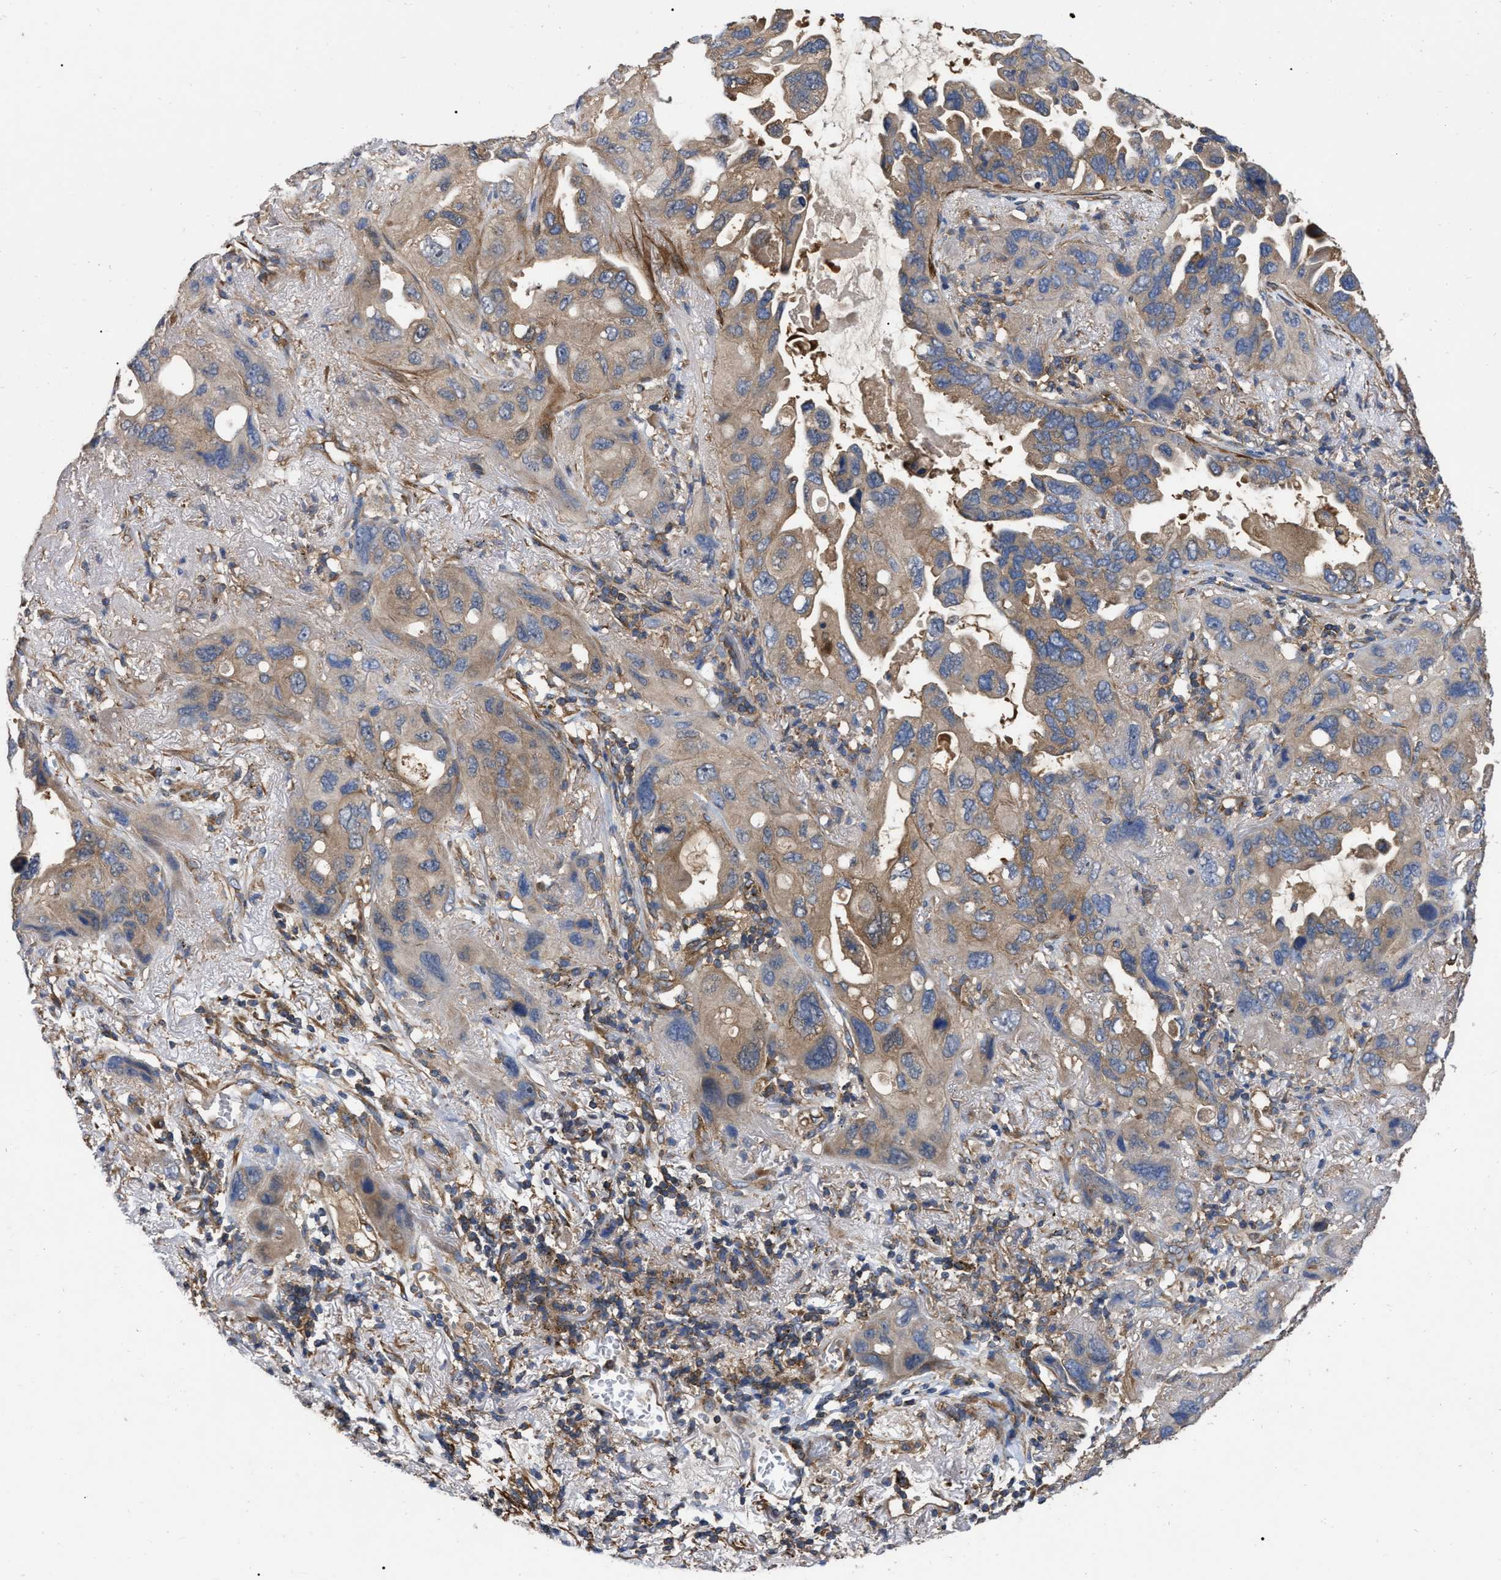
{"staining": {"intensity": "weak", "quantity": ">75%", "location": "cytoplasmic/membranous"}, "tissue": "lung cancer", "cell_type": "Tumor cells", "image_type": "cancer", "snomed": [{"axis": "morphology", "description": "Squamous cell carcinoma, NOS"}, {"axis": "topography", "description": "Lung"}], "caption": "DAB (3,3'-diaminobenzidine) immunohistochemical staining of human lung squamous cell carcinoma exhibits weak cytoplasmic/membranous protein expression in approximately >75% of tumor cells.", "gene": "RABEP1", "patient": {"sex": "female", "age": 73}}